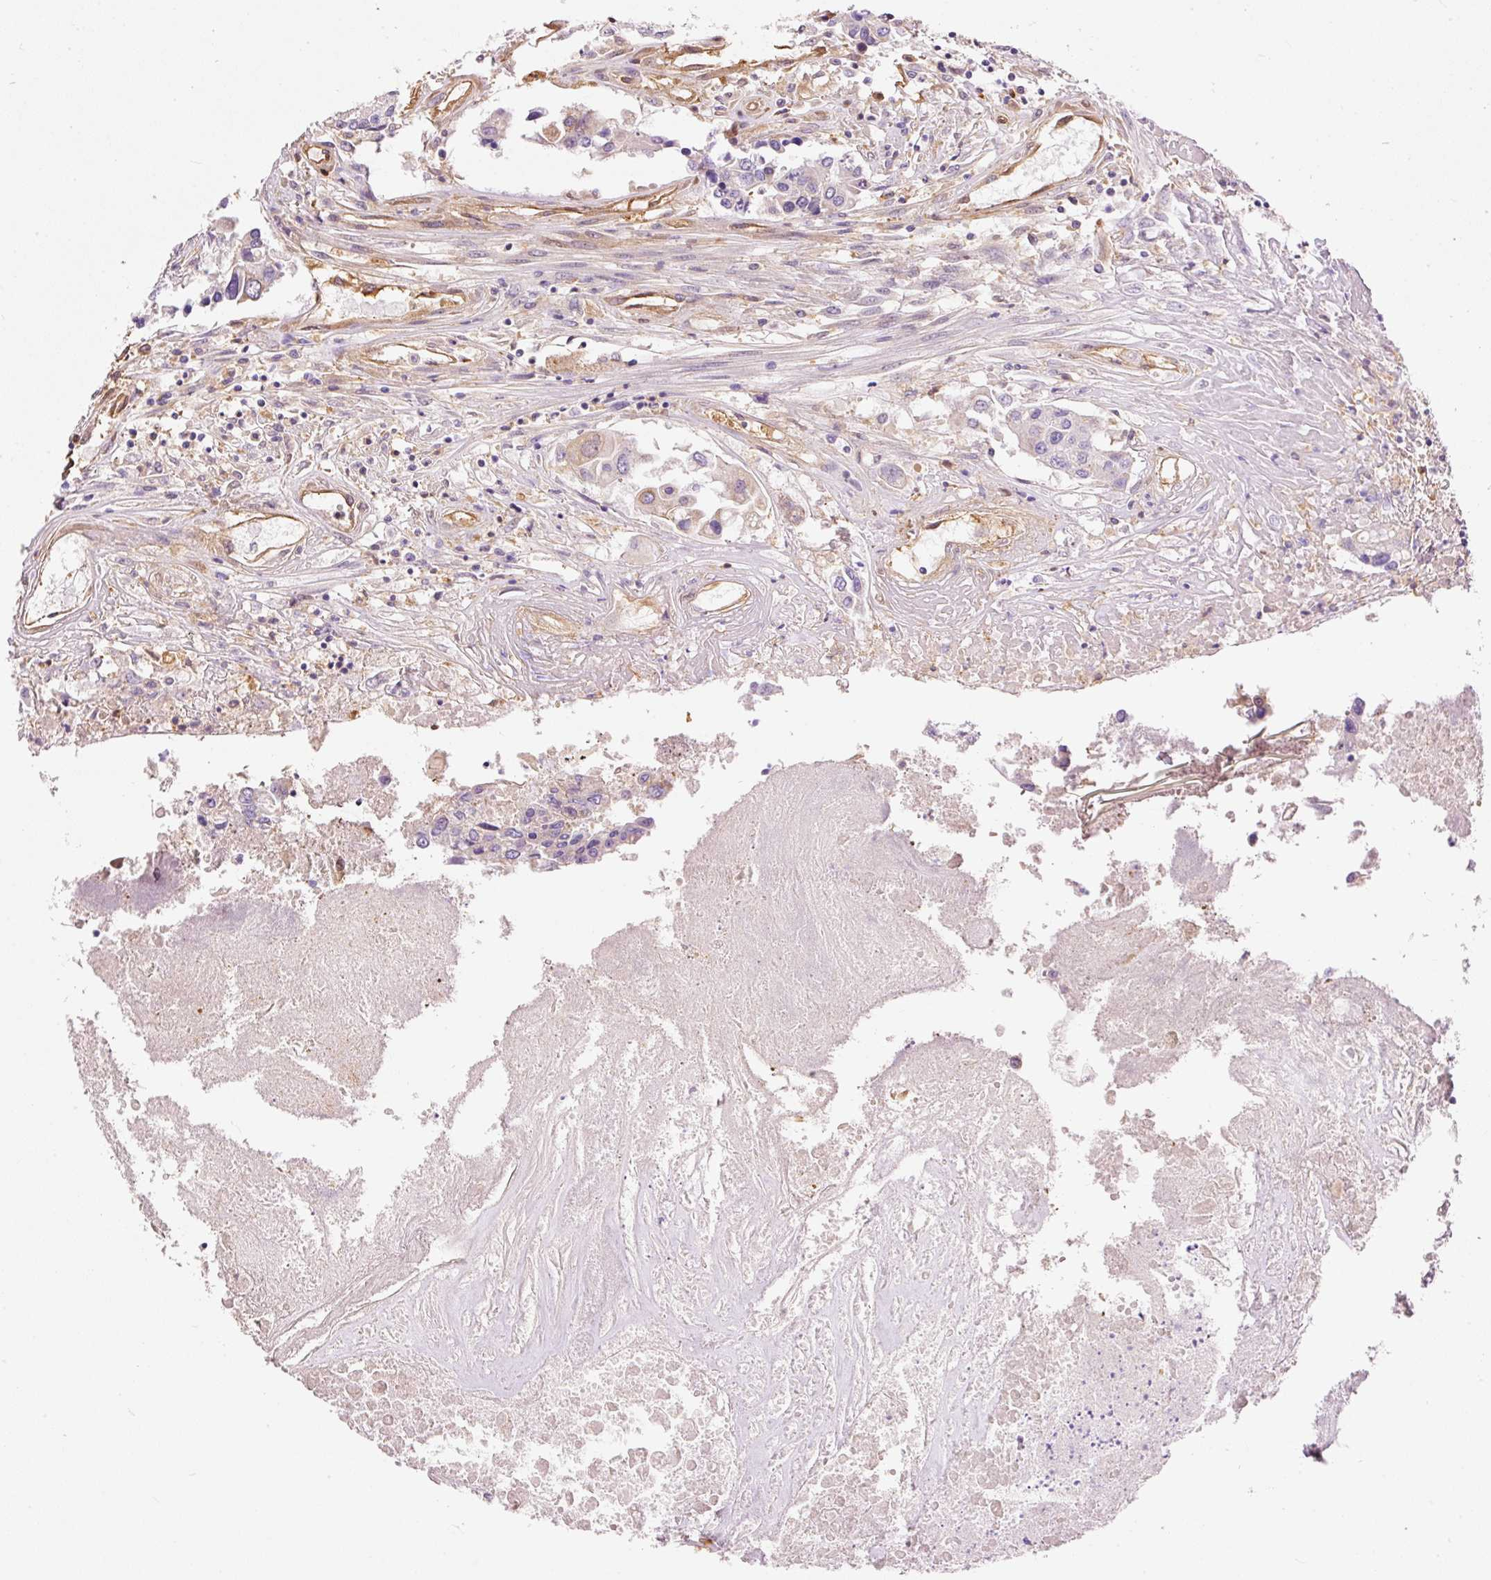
{"staining": {"intensity": "negative", "quantity": "none", "location": "none"}, "tissue": "colorectal cancer", "cell_type": "Tumor cells", "image_type": "cancer", "snomed": [{"axis": "morphology", "description": "Adenocarcinoma, NOS"}, {"axis": "topography", "description": "Colon"}], "caption": "Immunohistochemistry of colorectal cancer demonstrates no expression in tumor cells.", "gene": "IL10RB", "patient": {"sex": "male", "age": 77}}